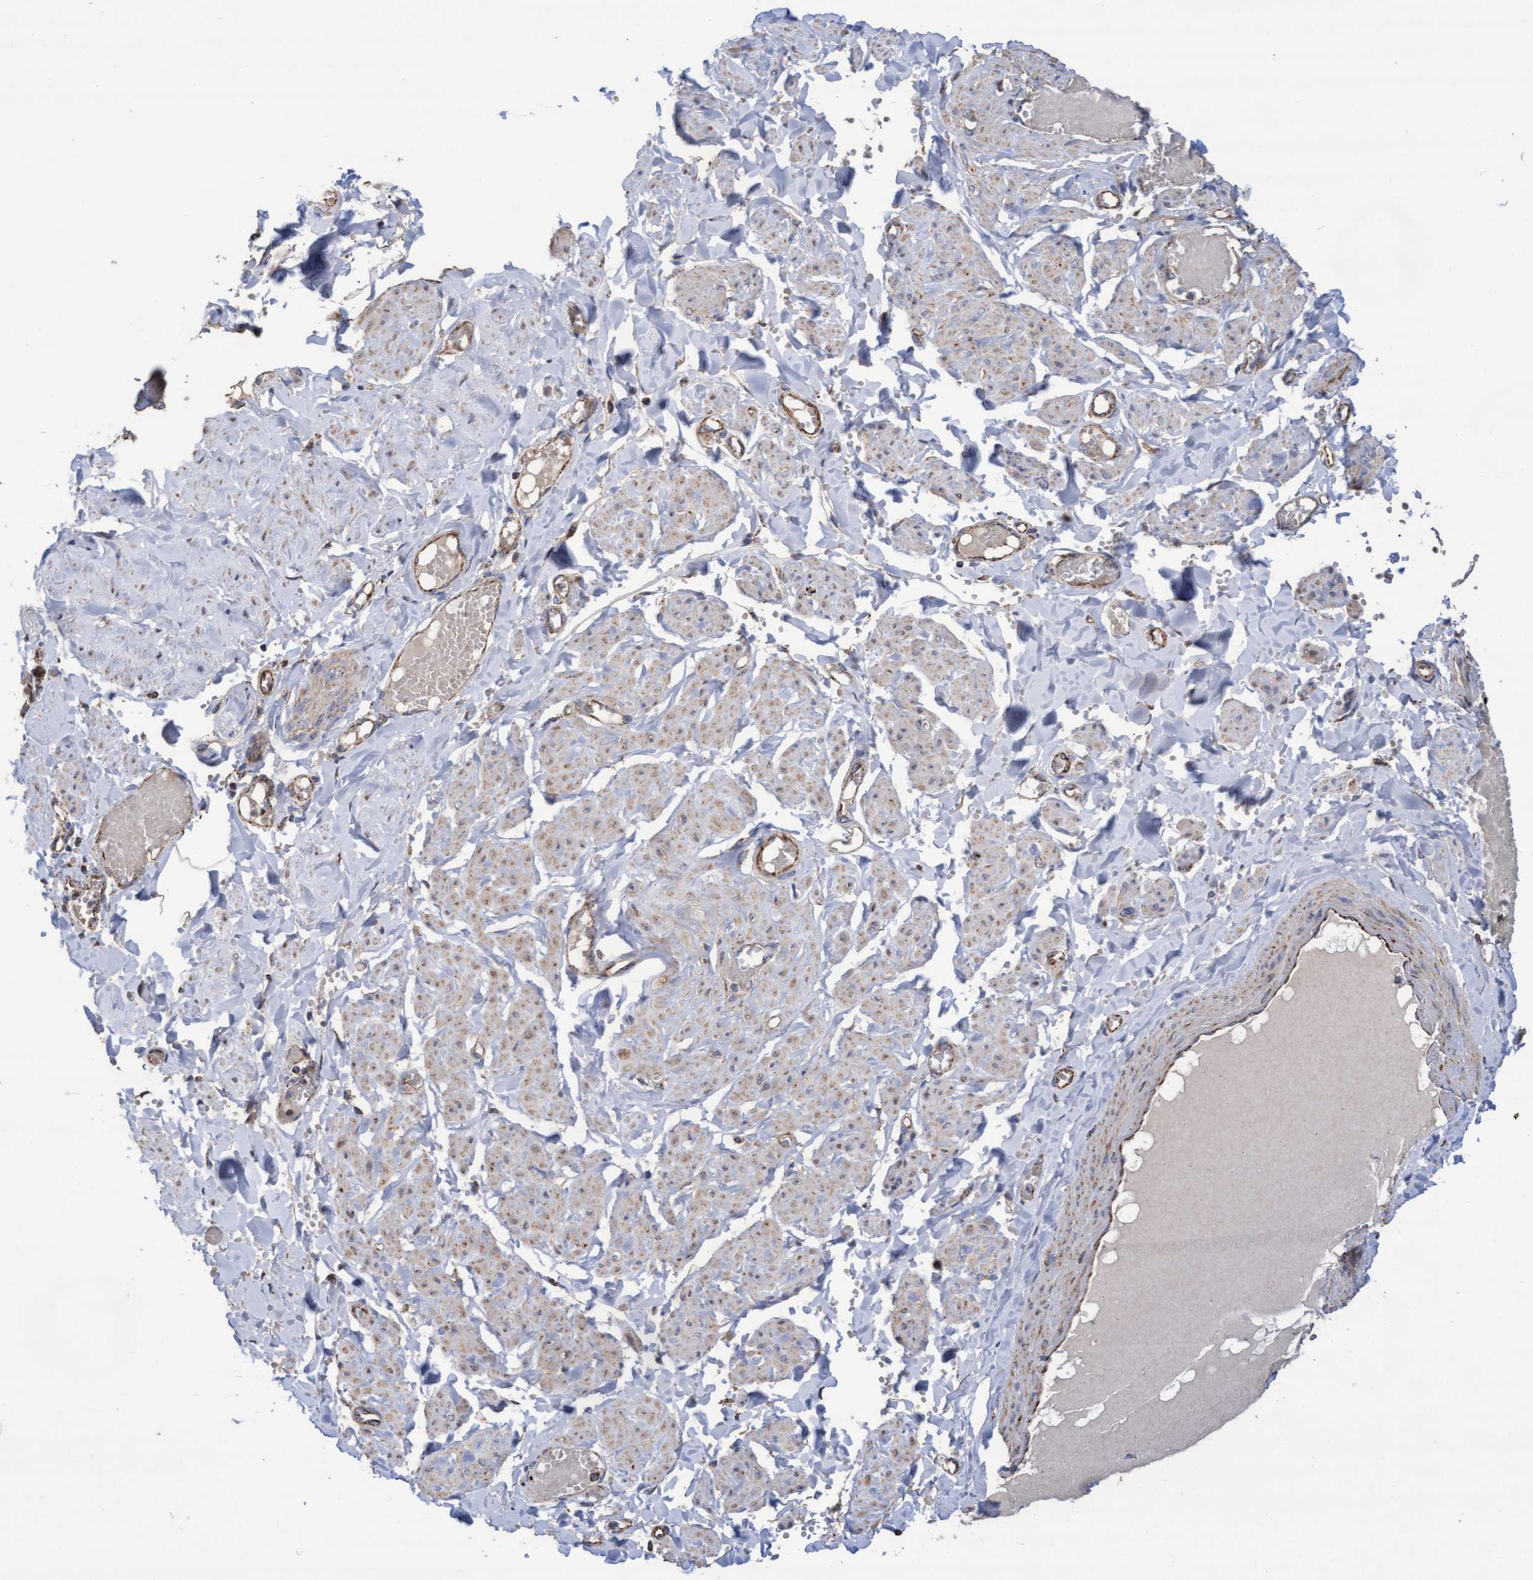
{"staining": {"intensity": "moderate", "quantity": ">75%", "location": "cytoplasmic/membranous"}, "tissue": "soft tissue", "cell_type": "Fibroblasts", "image_type": "normal", "snomed": [{"axis": "morphology", "description": "Normal tissue, NOS"}, {"axis": "topography", "description": "Vascular tissue"}, {"axis": "topography", "description": "Fallopian tube"}, {"axis": "topography", "description": "Ovary"}], "caption": "Soft tissue stained for a protein shows moderate cytoplasmic/membranous positivity in fibroblasts. Nuclei are stained in blue.", "gene": "COBL", "patient": {"sex": "female", "age": 67}}